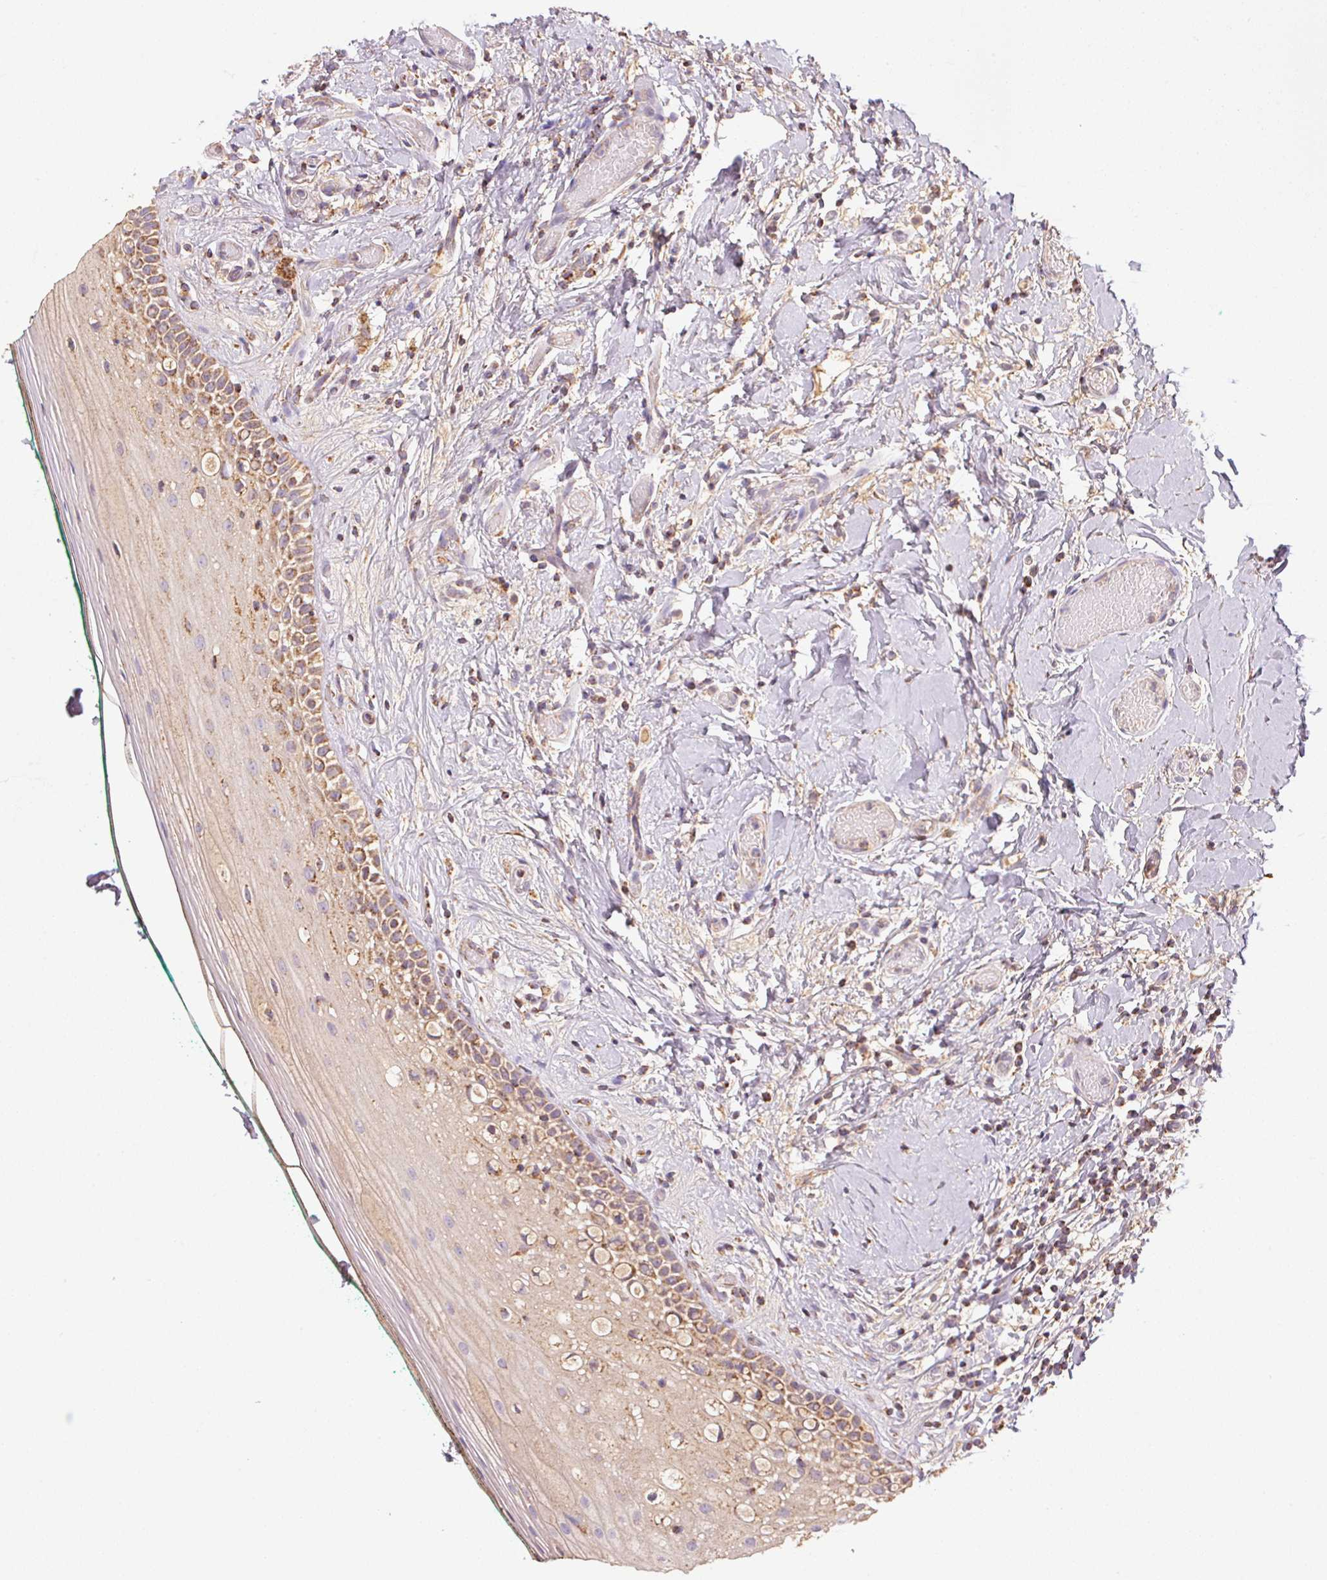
{"staining": {"intensity": "moderate", "quantity": "25%-75%", "location": "cytoplasmic/membranous"}, "tissue": "oral mucosa", "cell_type": "Squamous epithelial cells", "image_type": "normal", "snomed": [{"axis": "morphology", "description": "Normal tissue, NOS"}, {"axis": "topography", "description": "Oral tissue"}], "caption": "The image exhibits a brown stain indicating the presence of a protein in the cytoplasmic/membranous of squamous epithelial cells in oral mucosa.", "gene": "NDUFS2", "patient": {"sex": "female", "age": 83}}